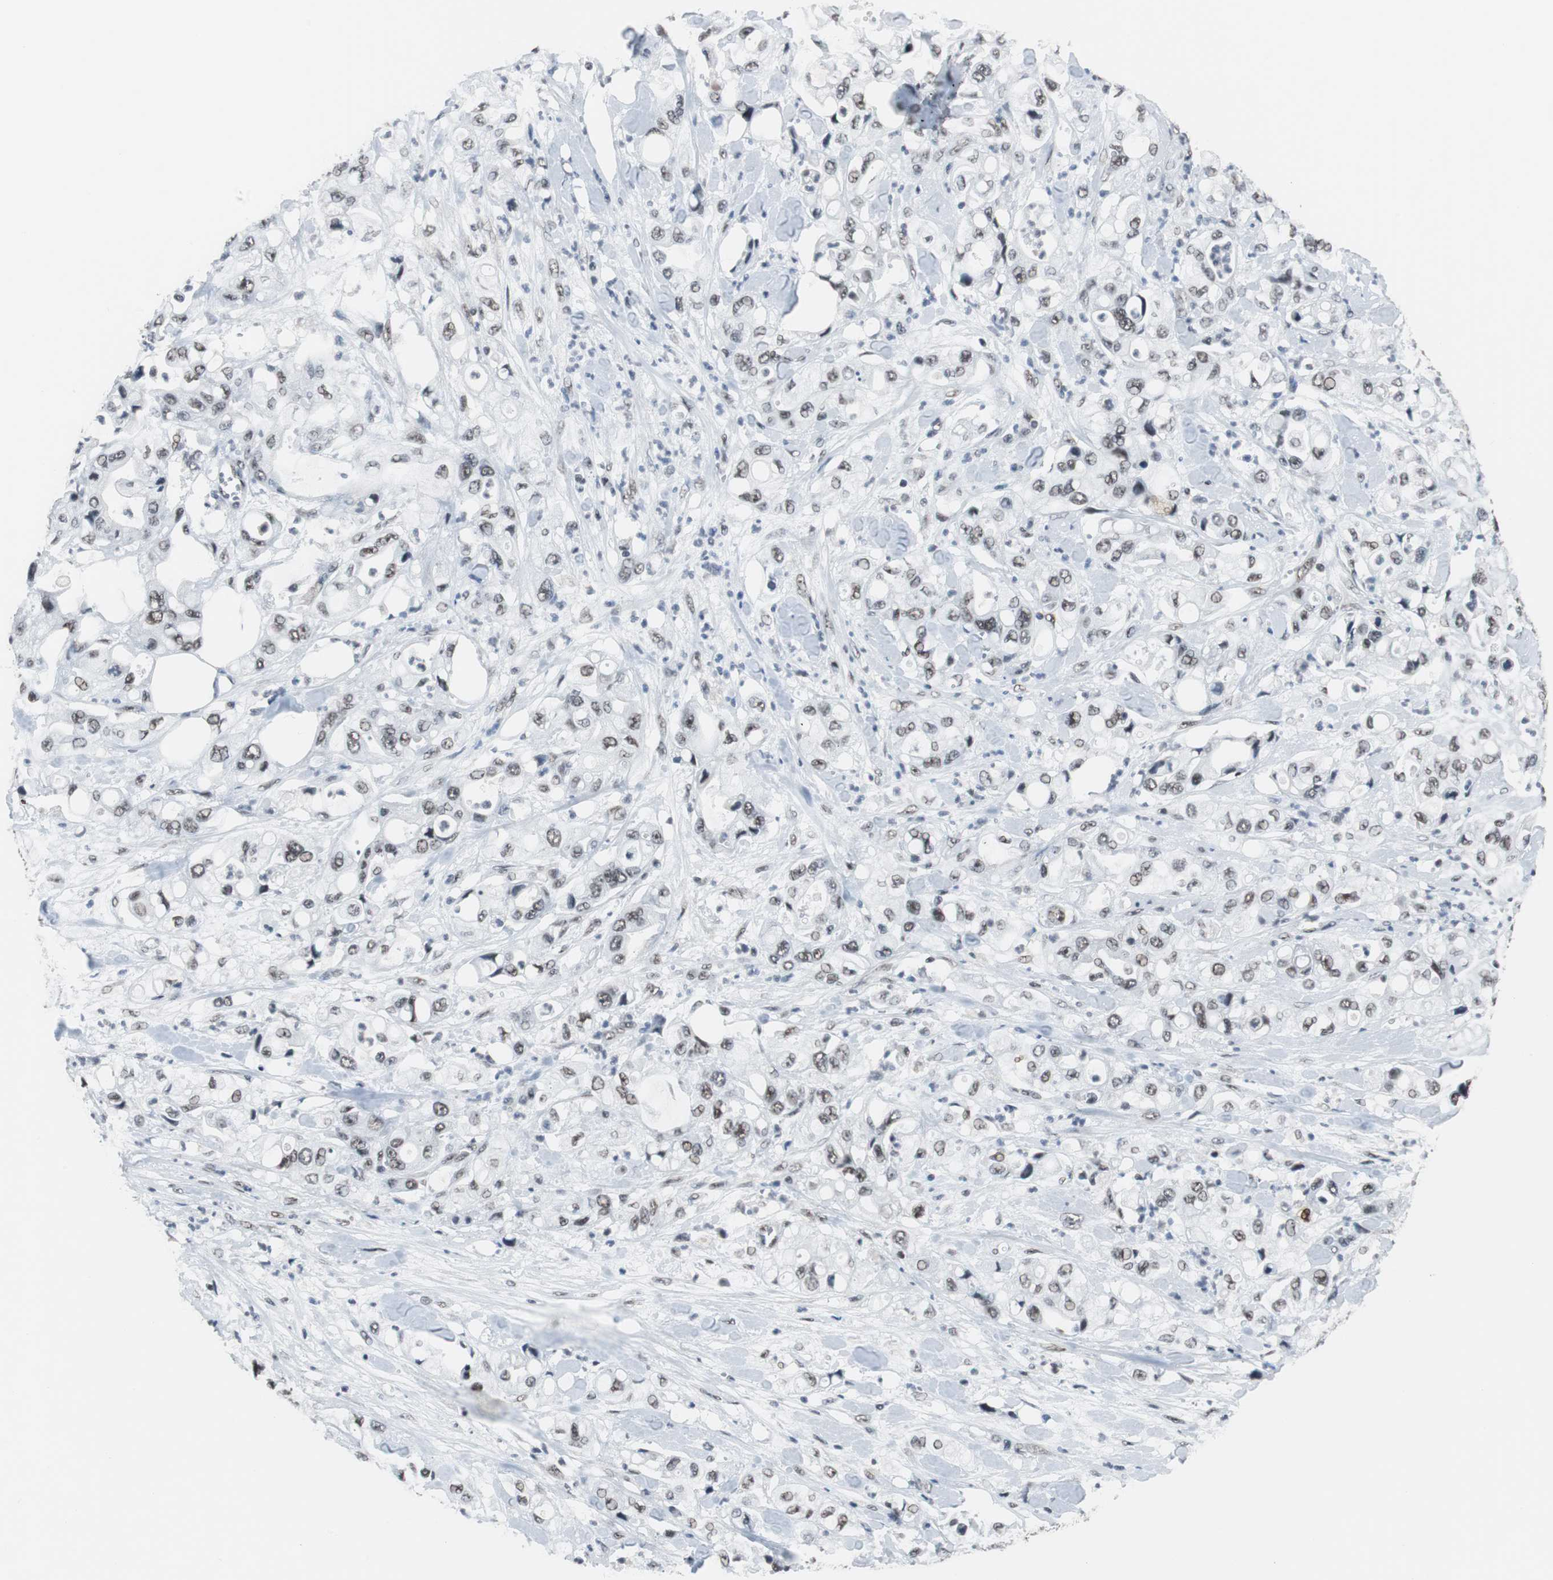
{"staining": {"intensity": "moderate", "quantity": "25%-75%", "location": "nuclear"}, "tissue": "pancreatic cancer", "cell_type": "Tumor cells", "image_type": "cancer", "snomed": [{"axis": "morphology", "description": "Adenocarcinoma, NOS"}, {"axis": "topography", "description": "Pancreas"}], "caption": "Pancreatic cancer (adenocarcinoma) was stained to show a protein in brown. There is medium levels of moderate nuclear staining in approximately 25%-75% of tumor cells. The staining was performed using DAB (3,3'-diaminobenzidine) to visualize the protein expression in brown, while the nuclei were stained in blue with hematoxylin (Magnification: 20x).", "gene": "TAF7", "patient": {"sex": "male", "age": 70}}